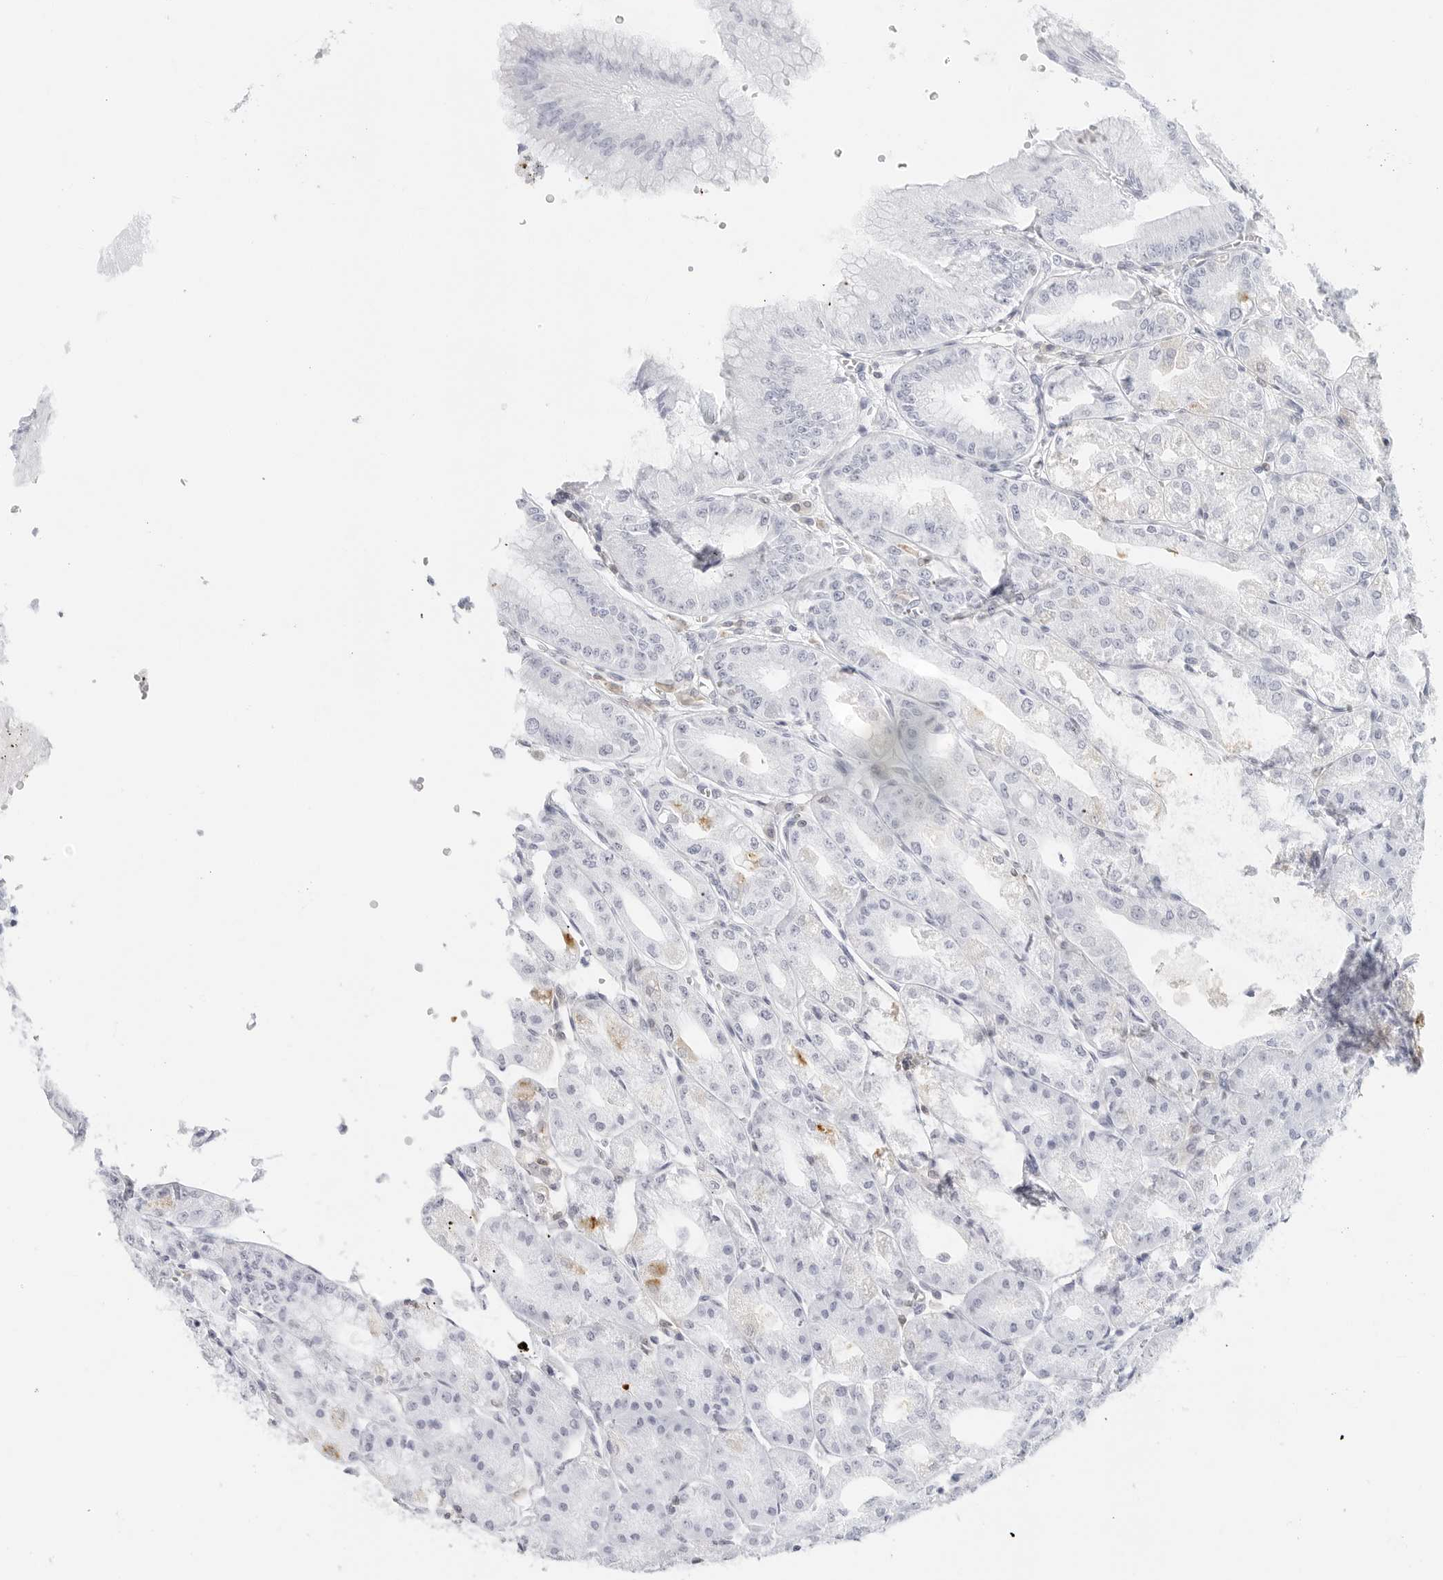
{"staining": {"intensity": "moderate", "quantity": "25%-75%", "location": "cytoplasmic/membranous"}, "tissue": "stomach", "cell_type": "Glandular cells", "image_type": "normal", "snomed": [{"axis": "morphology", "description": "Normal tissue, NOS"}, {"axis": "topography", "description": "Stomach, lower"}], "caption": "Immunohistochemical staining of benign stomach shows 25%-75% levels of moderate cytoplasmic/membranous protein expression in about 25%-75% of glandular cells.", "gene": "SLC9A3R1", "patient": {"sex": "male", "age": 71}}